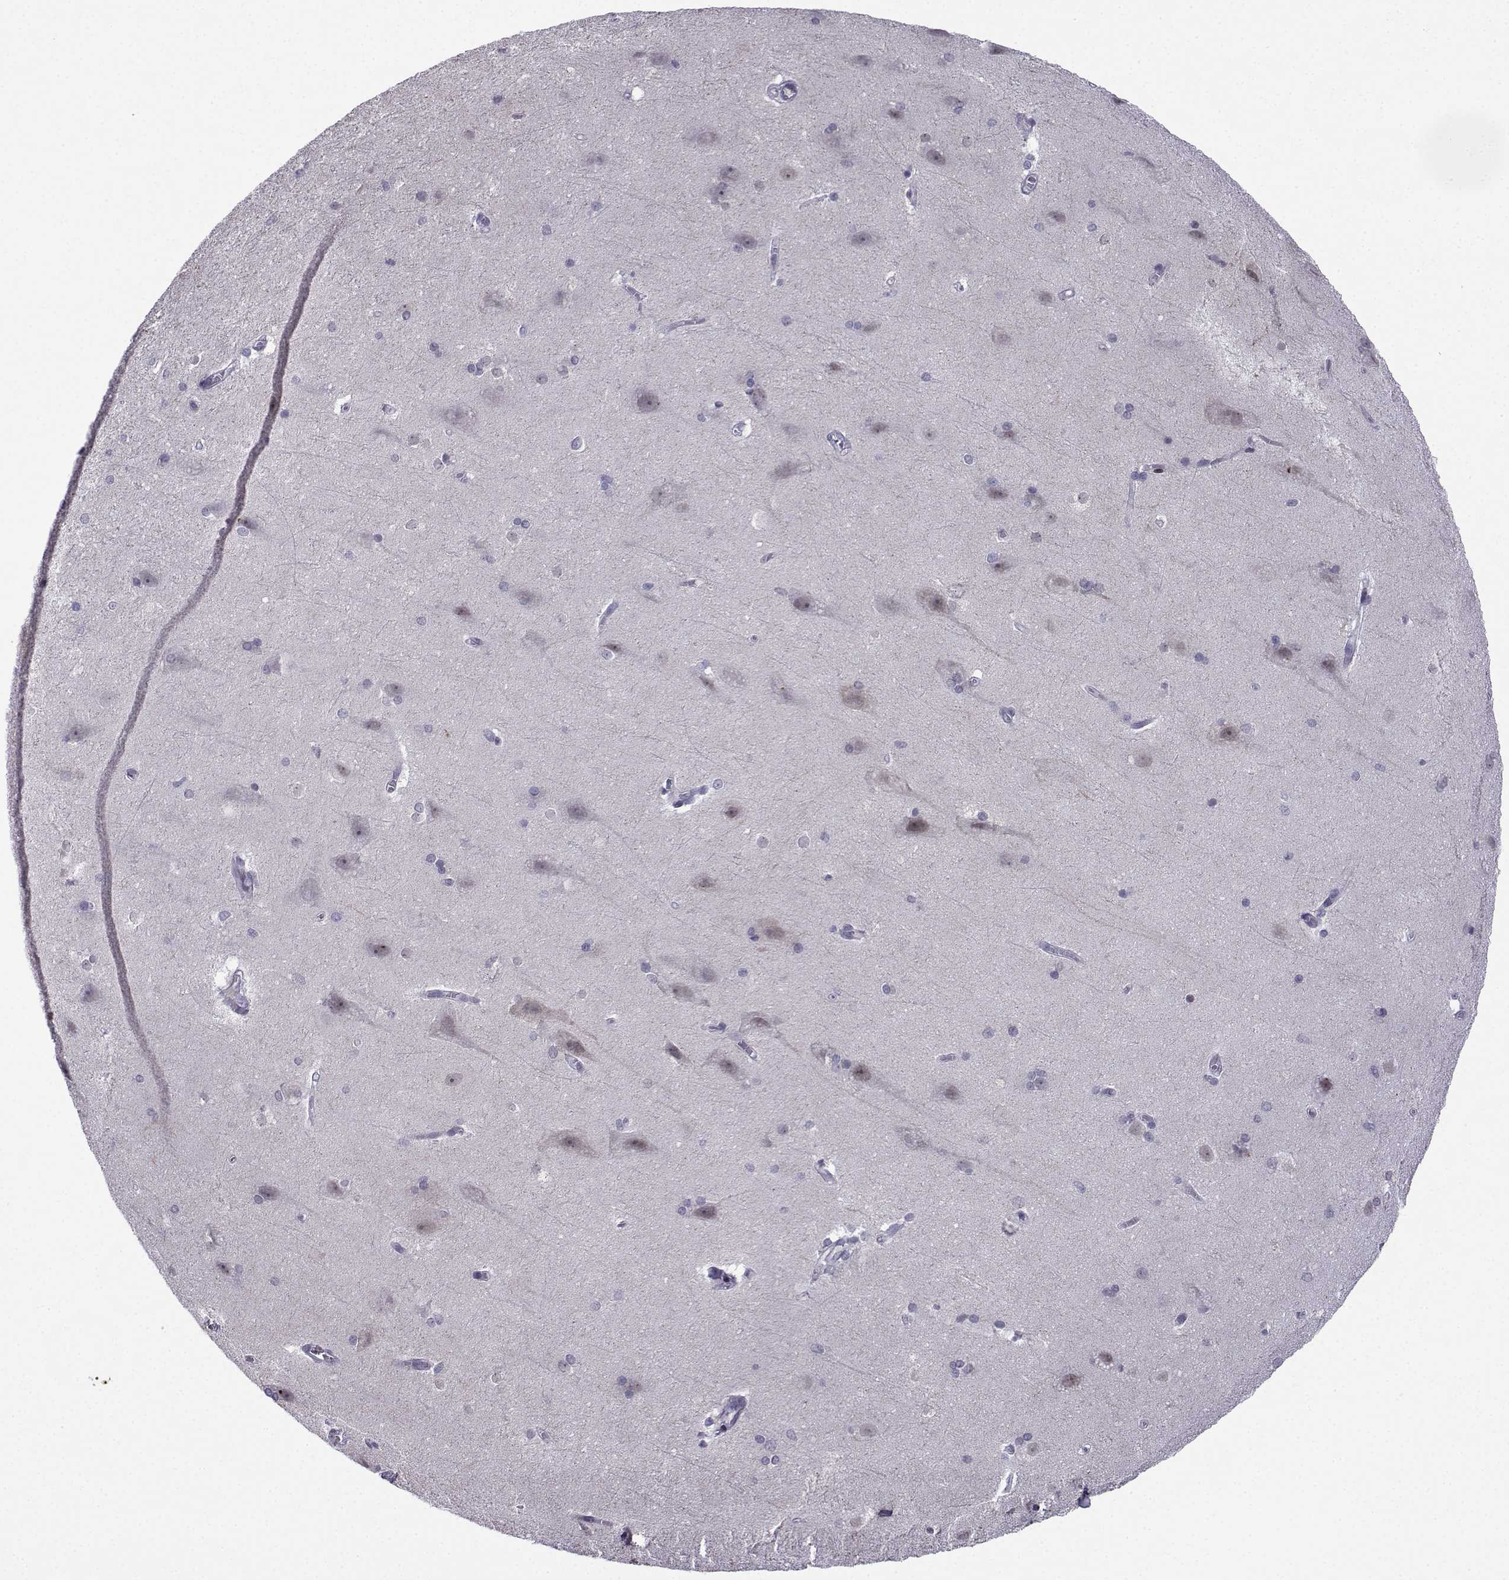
{"staining": {"intensity": "negative", "quantity": "none", "location": "none"}, "tissue": "hippocampus", "cell_type": "Glial cells", "image_type": "normal", "snomed": [{"axis": "morphology", "description": "Normal tissue, NOS"}, {"axis": "topography", "description": "Cerebral cortex"}, {"axis": "topography", "description": "Hippocampus"}], "caption": "Photomicrograph shows no significant protein positivity in glial cells of normal hippocampus.", "gene": "FGF3", "patient": {"sex": "female", "age": 19}}